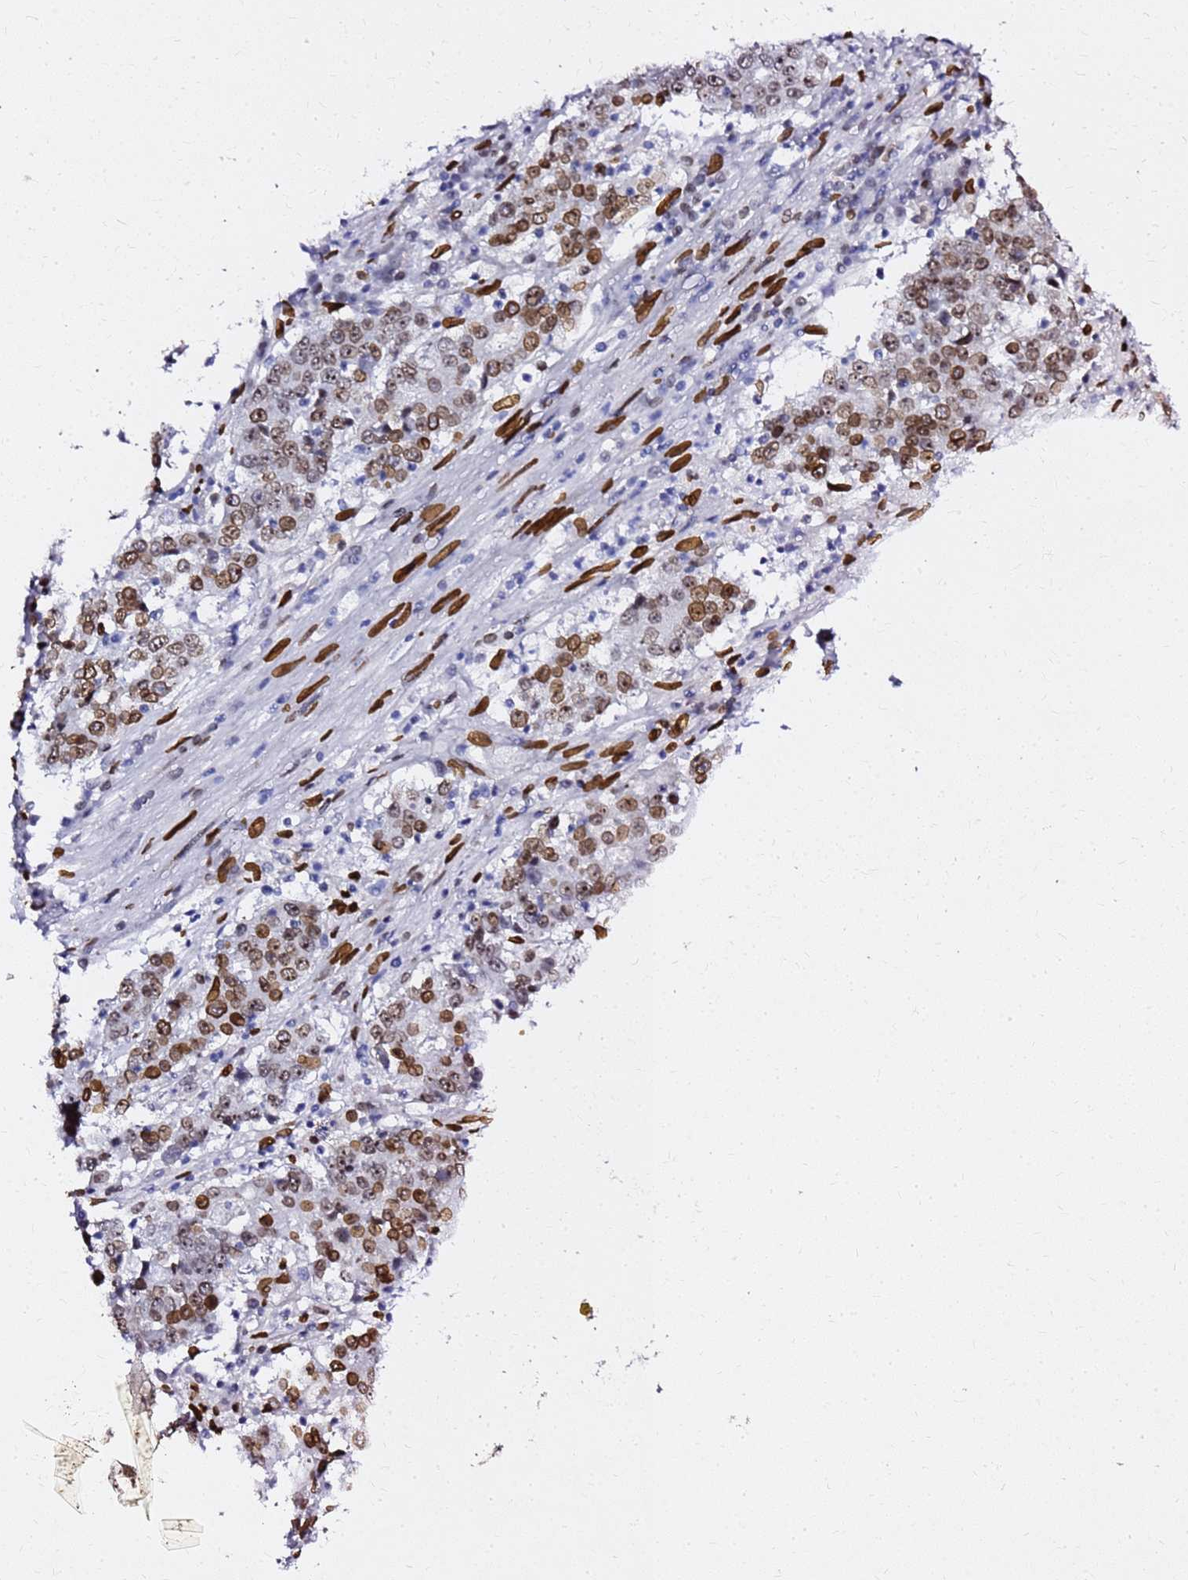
{"staining": {"intensity": "moderate", "quantity": ">75%", "location": "cytoplasmic/membranous,nuclear"}, "tissue": "stomach cancer", "cell_type": "Tumor cells", "image_type": "cancer", "snomed": [{"axis": "morphology", "description": "Adenocarcinoma, NOS"}, {"axis": "topography", "description": "Stomach"}], "caption": "Human stomach adenocarcinoma stained for a protein (brown) reveals moderate cytoplasmic/membranous and nuclear positive staining in approximately >75% of tumor cells.", "gene": "C6orf141", "patient": {"sex": "male", "age": 59}}